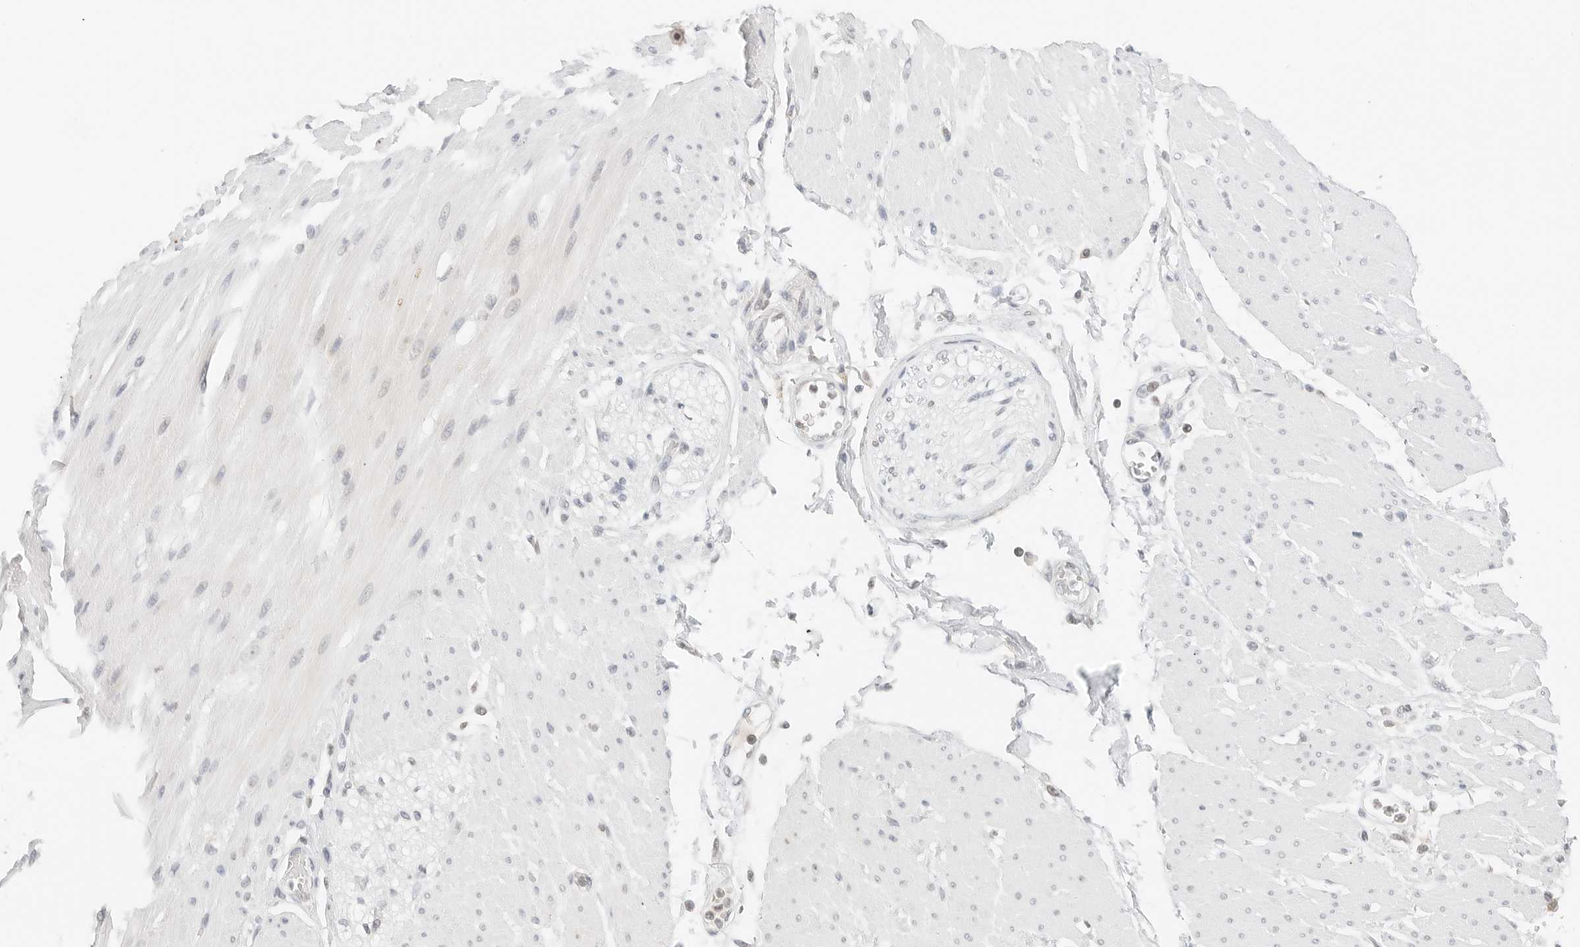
{"staining": {"intensity": "negative", "quantity": "none", "location": "none"}, "tissue": "adipose tissue", "cell_type": "Adipocytes", "image_type": "normal", "snomed": [{"axis": "morphology", "description": "Normal tissue, NOS"}, {"axis": "morphology", "description": "Adenocarcinoma, NOS"}, {"axis": "topography", "description": "Duodenum"}, {"axis": "topography", "description": "Peripheral nerve tissue"}], "caption": "Normal adipose tissue was stained to show a protein in brown. There is no significant staining in adipocytes. The staining is performed using DAB (3,3'-diaminobenzidine) brown chromogen with nuclei counter-stained in using hematoxylin.", "gene": "NEO1", "patient": {"sex": "female", "age": 60}}